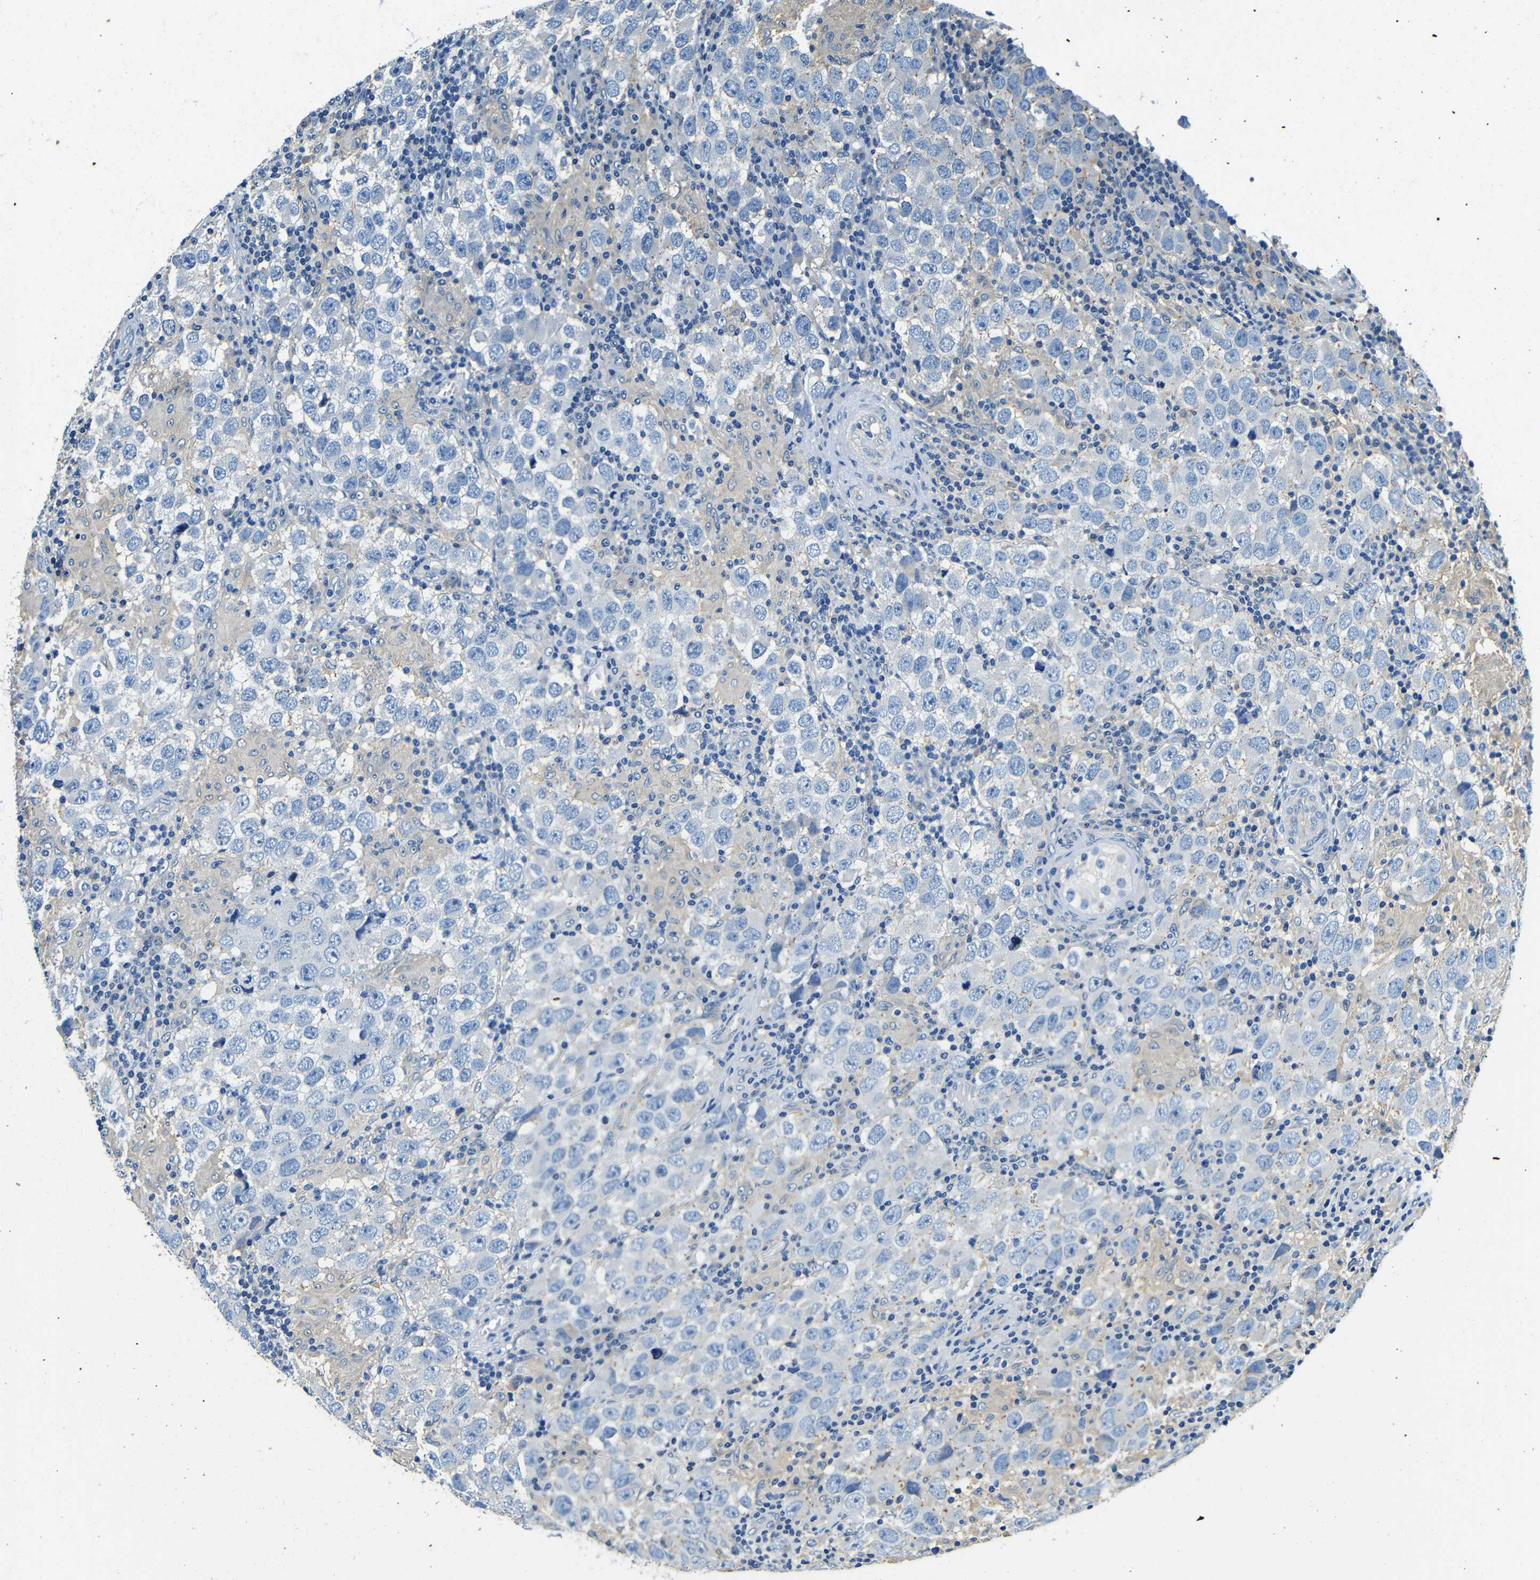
{"staining": {"intensity": "negative", "quantity": "none", "location": "none"}, "tissue": "testis cancer", "cell_type": "Tumor cells", "image_type": "cancer", "snomed": [{"axis": "morphology", "description": "Carcinoma, Embryonal, NOS"}, {"axis": "topography", "description": "Testis"}], "caption": "Tumor cells are negative for protein expression in human testis embryonal carcinoma.", "gene": "FMO5", "patient": {"sex": "male", "age": 21}}